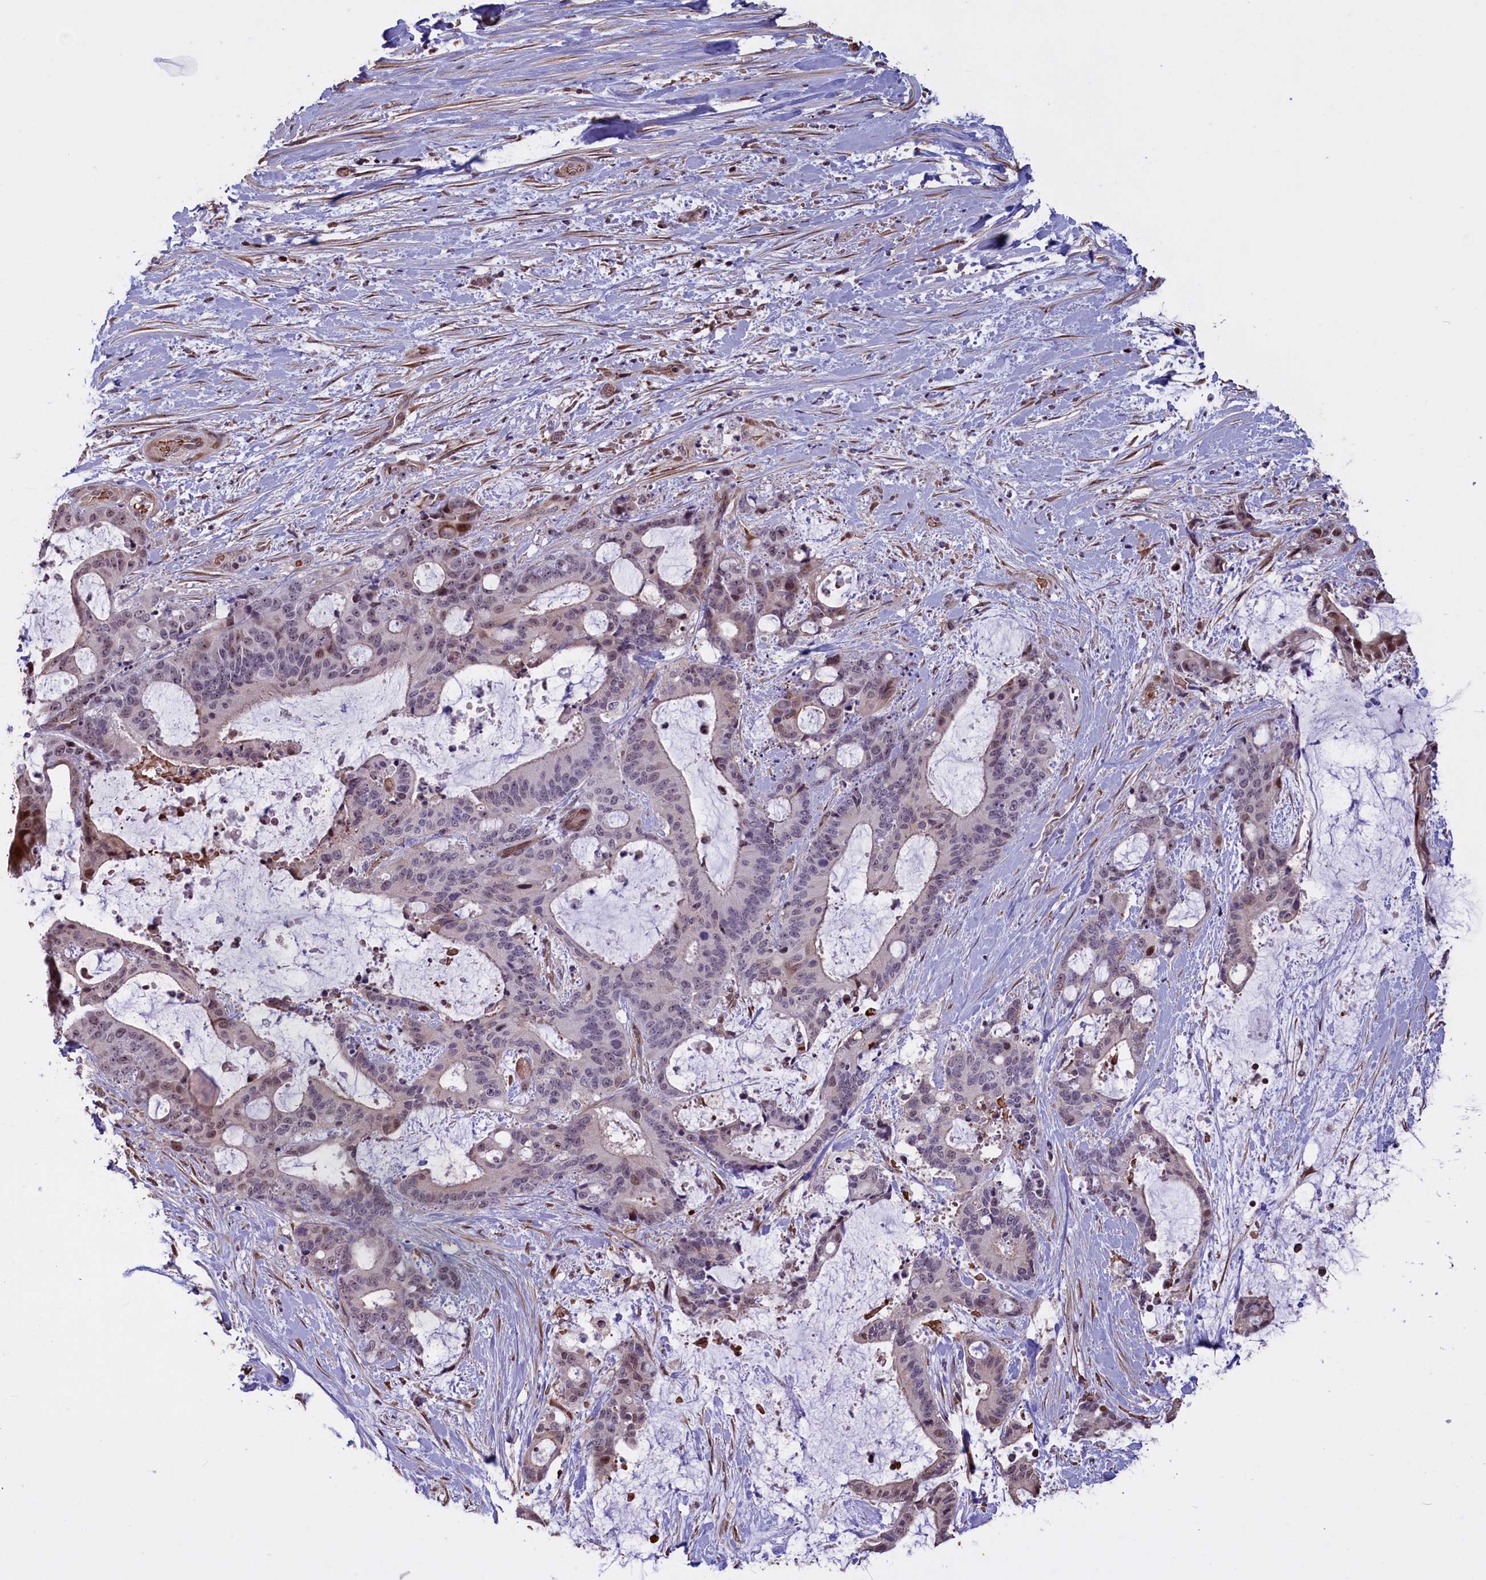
{"staining": {"intensity": "moderate", "quantity": "<25%", "location": "cytoplasmic/membranous,nuclear"}, "tissue": "liver cancer", "cell_type": "Tumor cells", "image_type": "cancer", "snomed": [{"axis": "morphology", "description": "Normal tissue, NOS"}, {"axis": "morphology", "description": "Cholangiocarcinoma"}, {"axis": "topography", "description": "Liver"}, {"axis": "topography", "description": "Peripheral nerve tissue"}], "caption": "Human cholangiocarcinoma (liver) stained for a protein (brown) demonstrates moderate cytoplasmic/membranous and nuclear positive staining in about <25% of tumor cells.", "gene": "SHFL", "patient": {"sex": "female", "age": 73}}